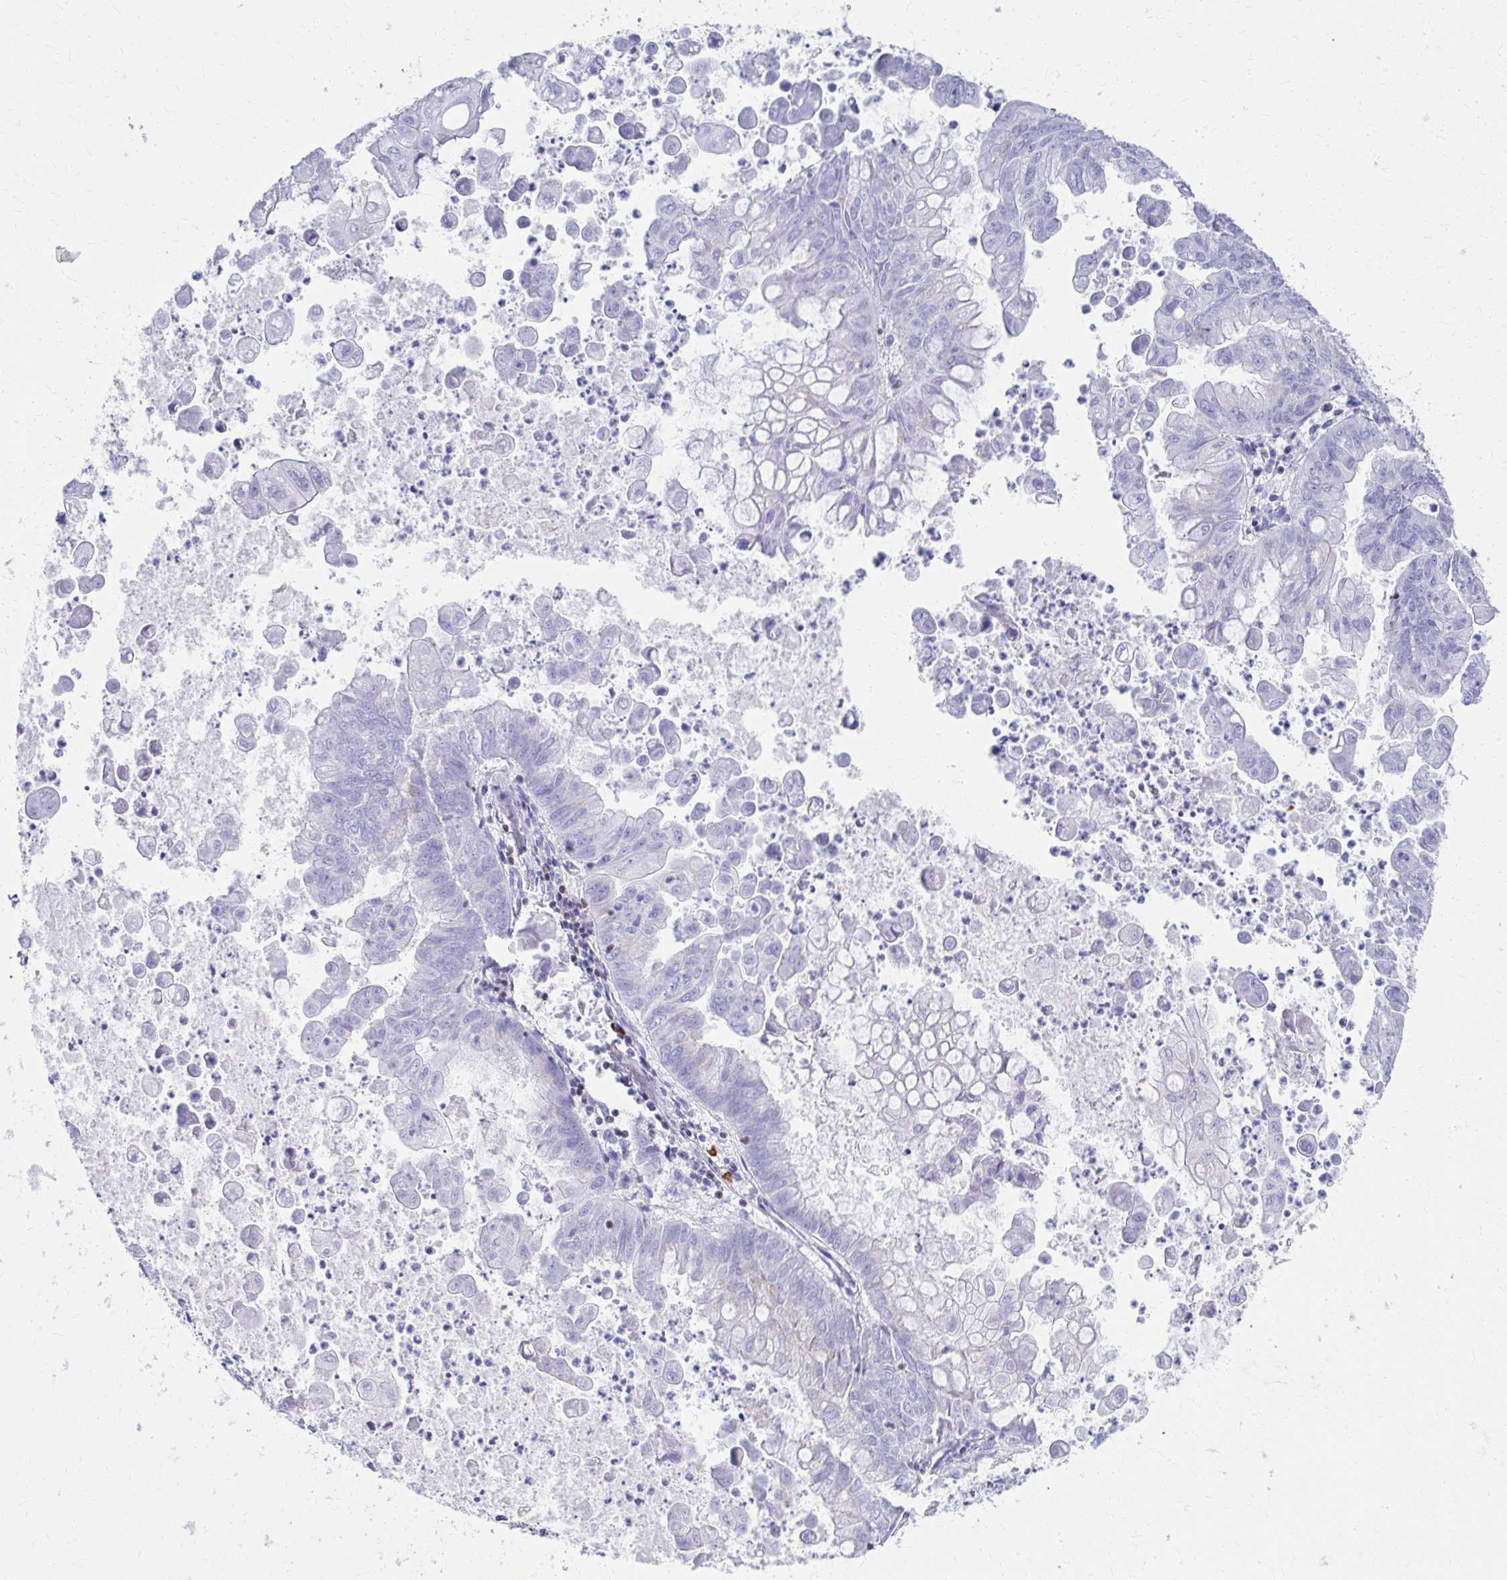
{"staining": {"intensity": "negative", "quantity": "none", "location": "none"}, "tissue": "stomach cancer", "cell_type": "Tumor cells", "image_type": "cancer", "snomed": [{"axis": "morphology", "description": "Adenocarcinoma, NOS"}, {"axis": "topography", "description": "Stomach, upper"}], "caption": "The image shows no significant positivity in tumor cells of stomach cancer. Nuclei are stained in blue.", "gene": "RUNX3", "patient": {"sex": "male", "age": 80}}